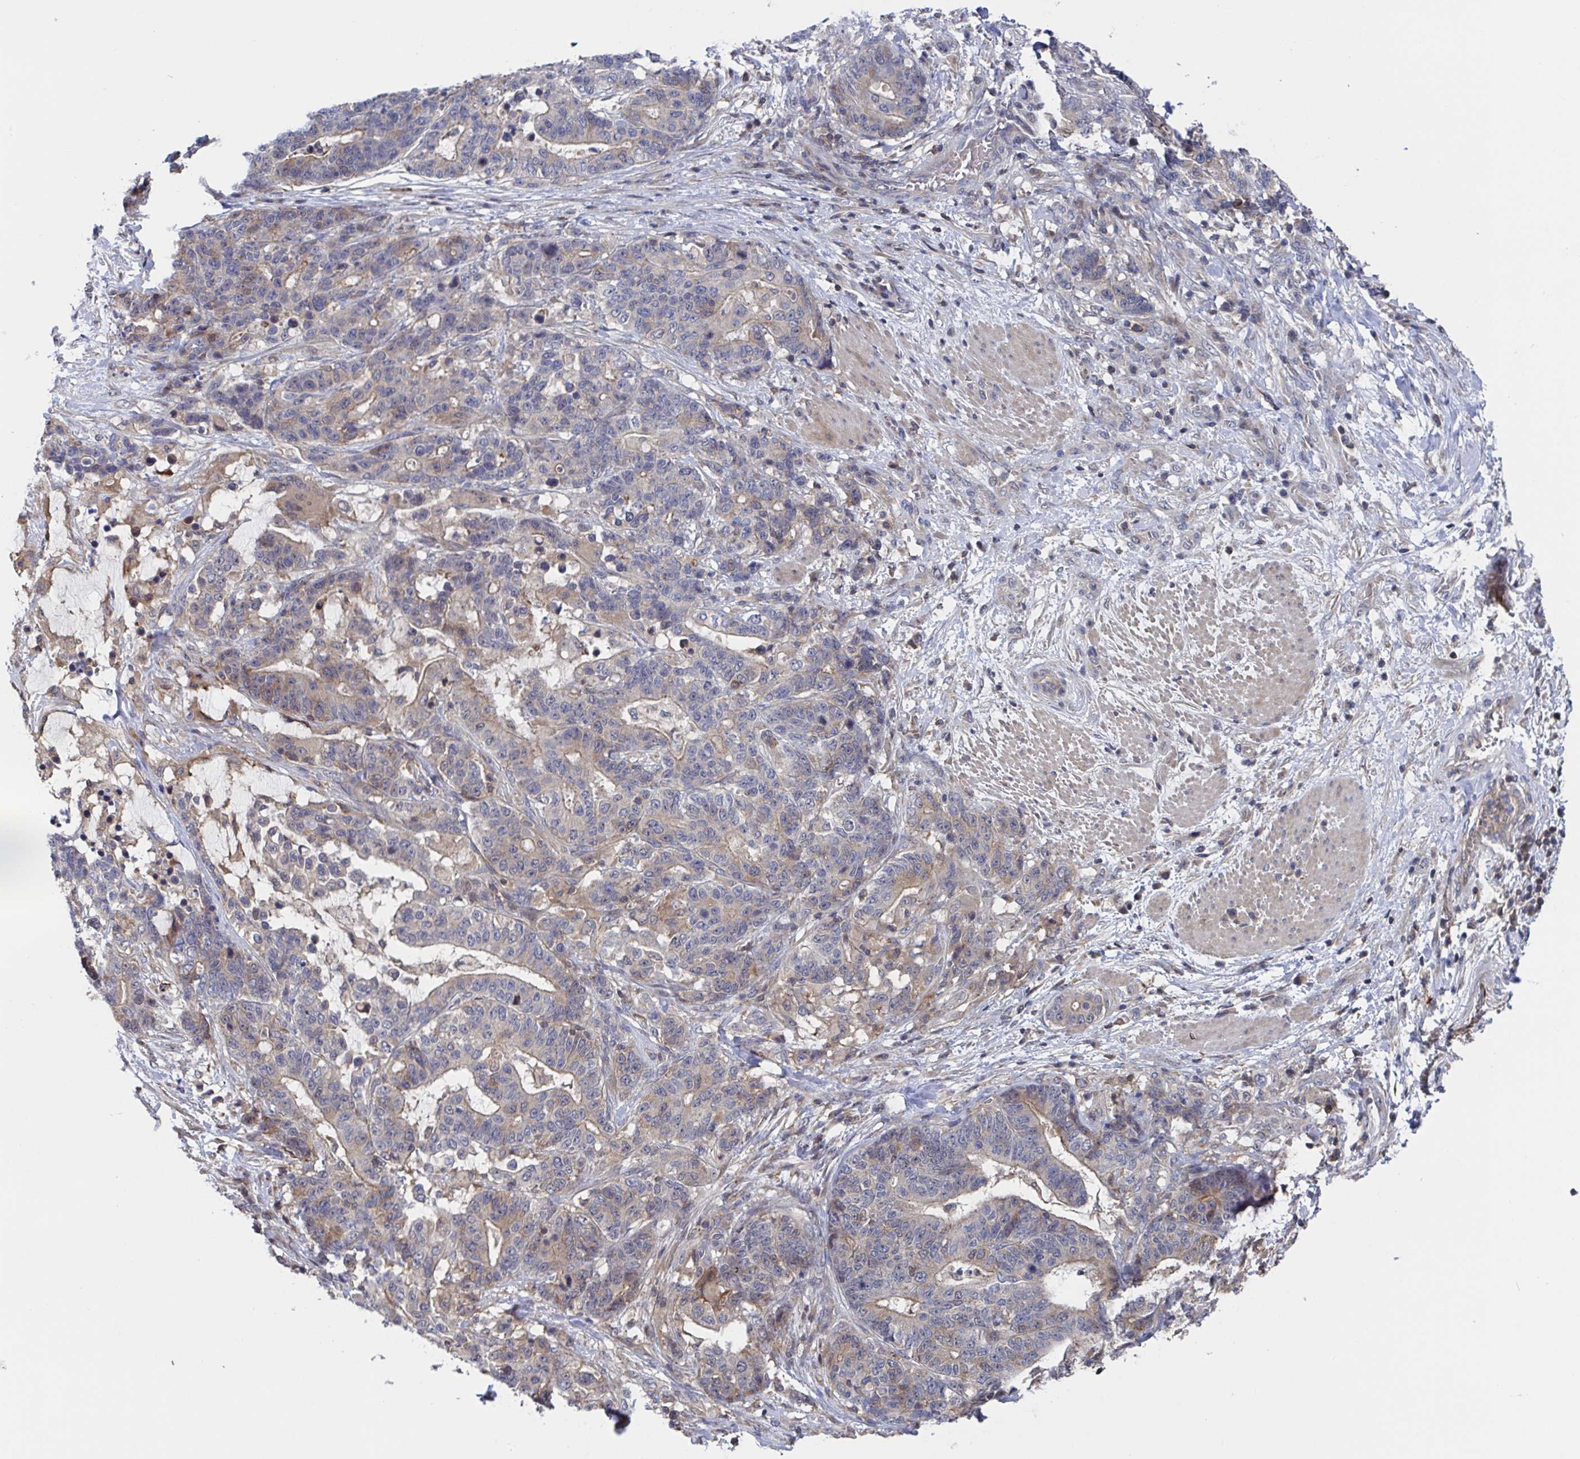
{"staining": {"intensity": "weak", "quantity": "25%-75%", "location": "cytoplasmic/membranous"}, "tissue": "stomach cancer", "cell_type": "Tumor cells", "image_type": "cancer", "snomed": [{"axis": "morphology", "description": "Normal tissue, NOS"}, {"axis": "morphology", "description": "Adenocarcinoma, NOS"}, {"axis": "topography", "description": "Stomach"}], "caption": "High-magnification brightfield microscopy of stomach cancer stained with DAB (3,3'-diaminobenzidine) (brown) and counterstained with hematoxylin (blue). tumor cells exhibit weak cytoplasmic/membranous positivity is appreciated in approximately25%-75% of cells. (Stains: DAB (3,3'-diaminobenzidine) in brown, nuclei in blue, Microscopy: brightfield microscopy at high magnification).", "gene": "DHRS12", "patient": {"sex": "female", "age": 64}}